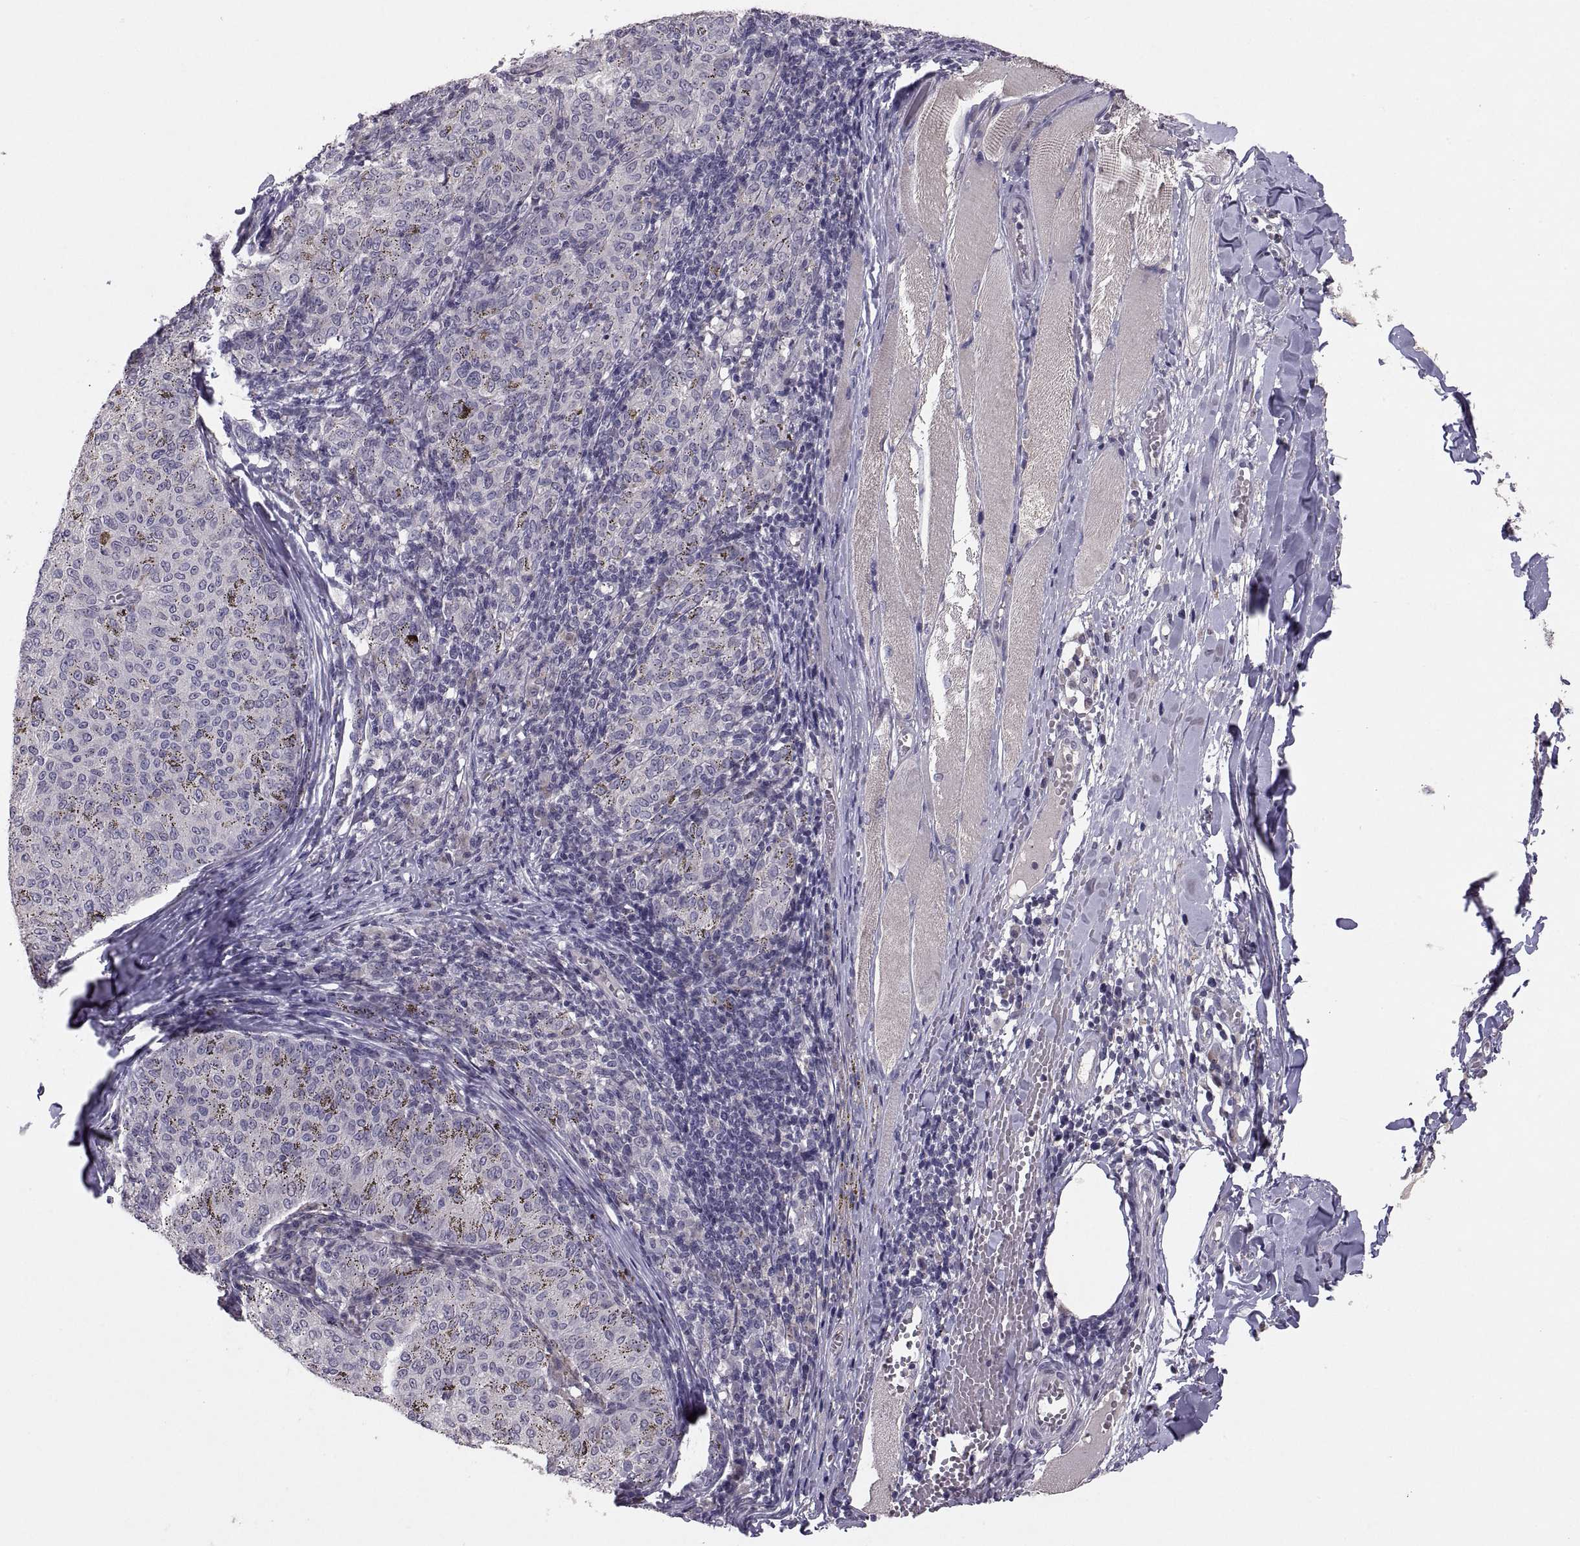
{"staining": {"intensity": "negative", "quantity": "none", "location": "none"}, "tissue": "melanoma", "cell_type": "Tumor cells", "image_type": "cancer", "snomed": [{"axis": "morphology", "description": "Malignant melanoma, NOS"}, {"axis": "topography", "description": "Skin"}], "caption": "Tumor cells are negative for brown protein staining in melanoma.", "gene": "PAX2", "patient": {"sex": "female", "age": 72}}